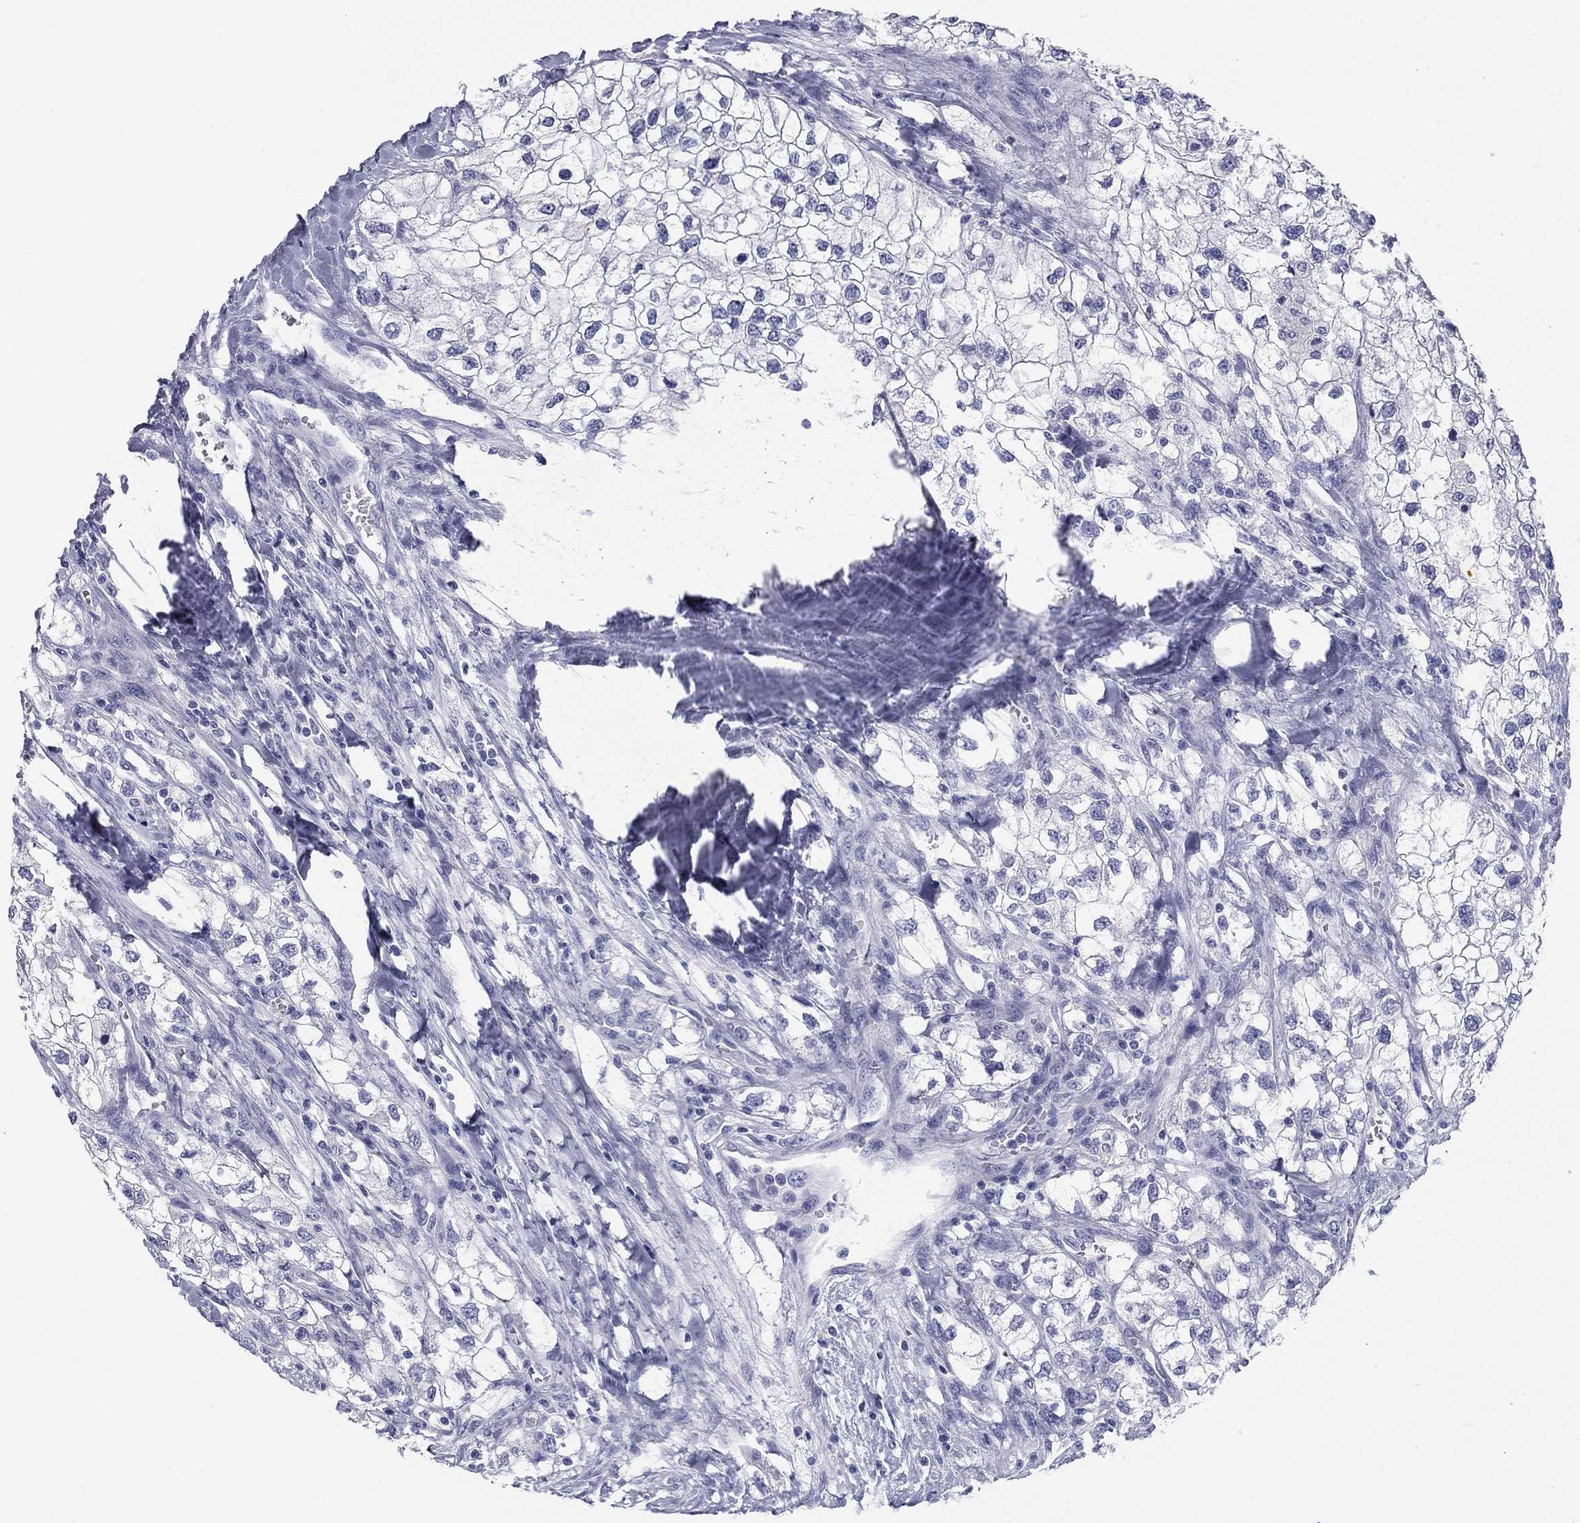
{"staining": {"intensity": "negative", "quantity": "none", "location": "none"}, "tissue": "renal cancer", "cell_type": "Tumor cells", "image_type": "cancer", "snomed": [{"axis": "morphology", "description": "Adenocarcinoma, NOS"}, {"axis": "topography", "description": "Kidney"}], "caption": "A high-resolution micrograph shows immunohistochemistry staining of adenocarcinoma (renal), which displays no significant expression in tumor cells.", "gene": "KCNH1", "patient": {"sex": "male", "age": 59}}